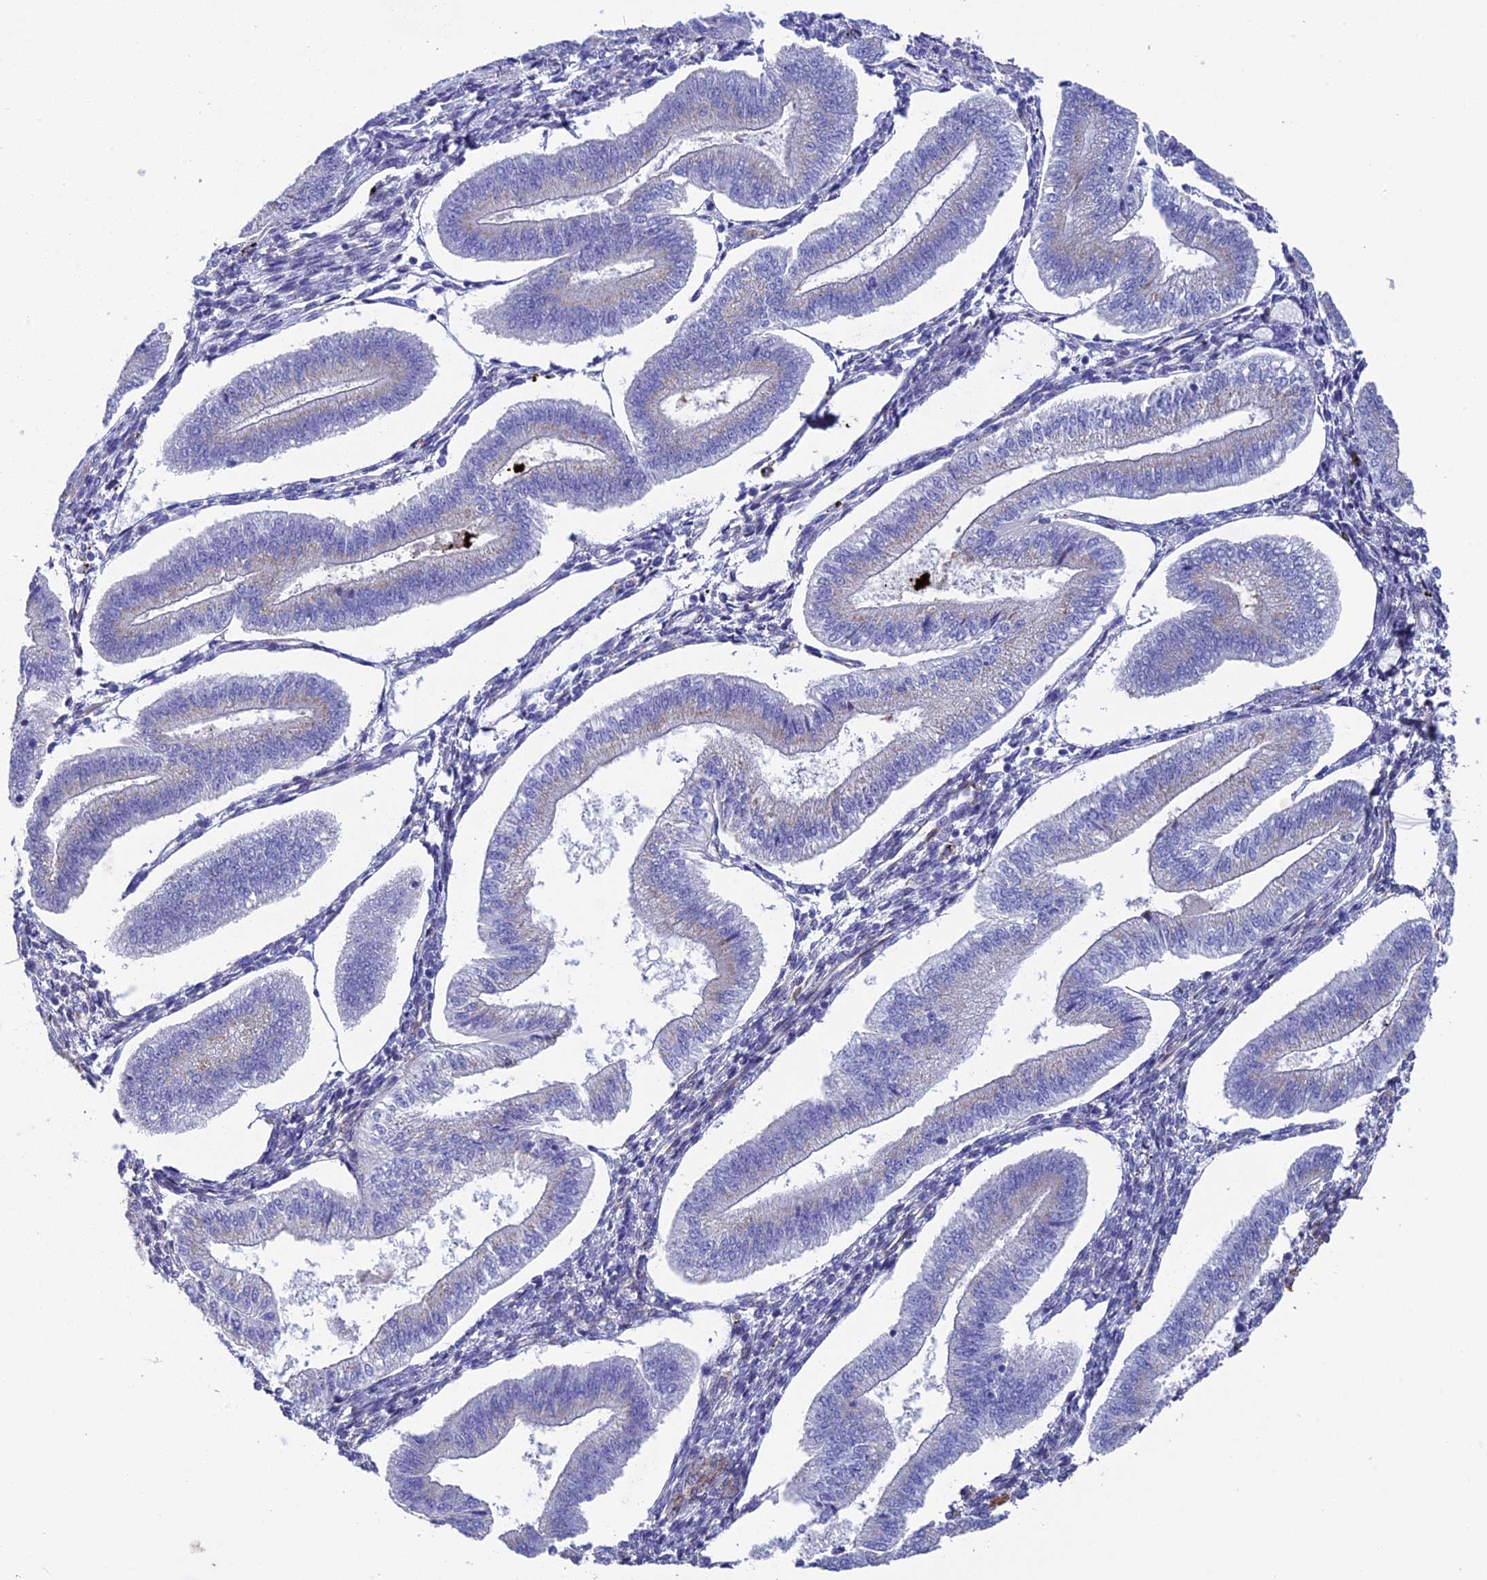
{"staining": {"intensity": "negative", "quantity": "none", "location": "none"}, "tissue": "endometrium", "cell_type": "Cells in endometrial stroma", "image_type": "normal", "snomed": [{"axis": "morphology", "description": "Normal tissue, NOS"}, {"axis": "topography", "description": "Endometrium"}], "caption": "High power microscopy photomicrograph of an immunohistochemistry photomicrograph of benign endometrium, revealing no significant positivity in cells in endometrial stroma.", "gene": "TNS1", "patient": {"sex": "female", "age": 34}}